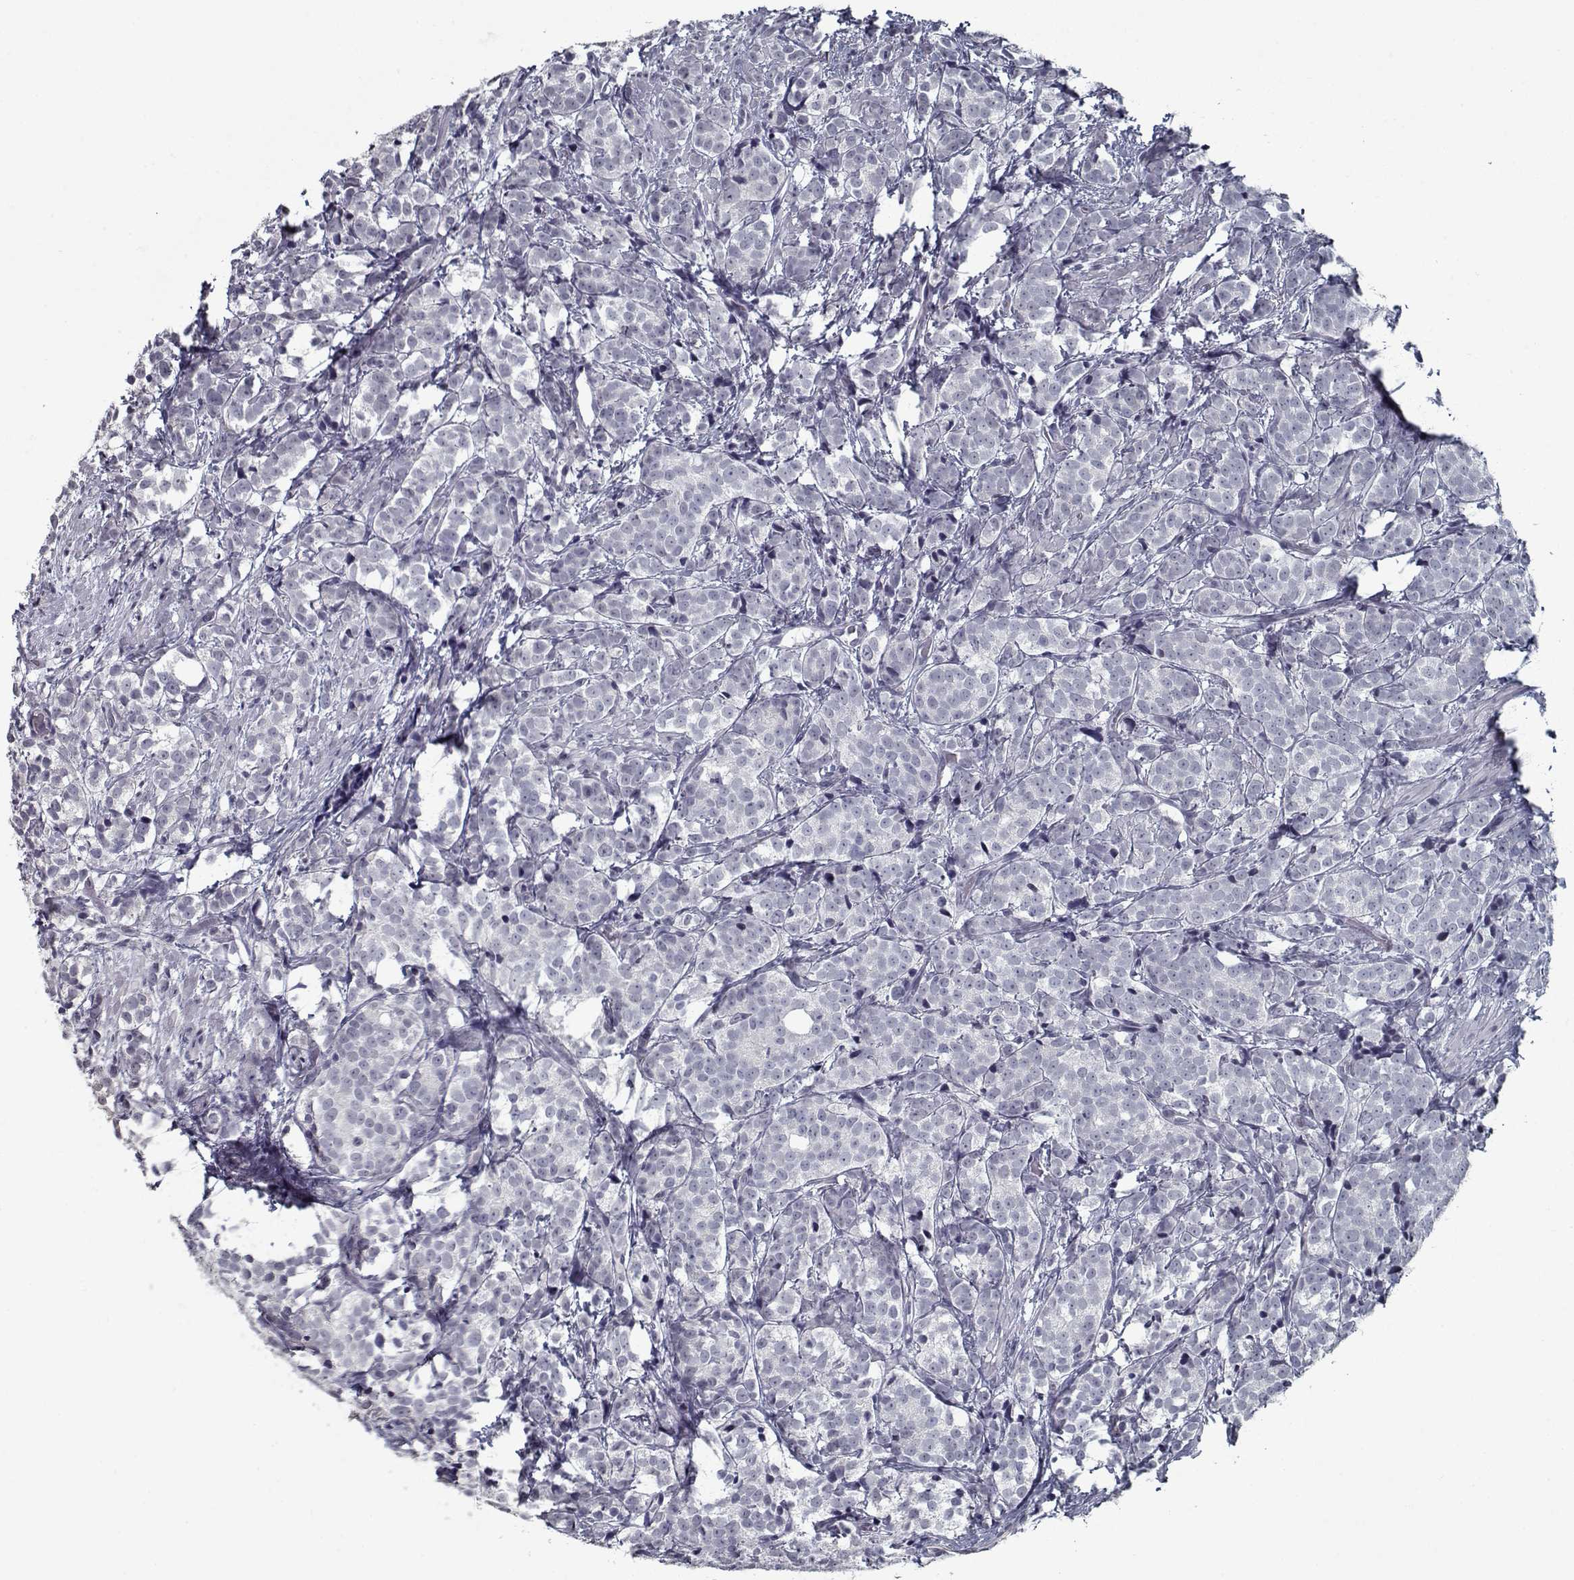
{"staining": {"intensity": "negative", "quantity": "none", "location": "none"}, "tissue": "prostate cancer", "cell_type": "Tumor cells", "image_type": "cancer", "snomed": [{"axis": "morphology", "description": "Adenocarcinoma, High grade"}, {"axis": "topography", "description": "Prostate"}], "caption": "A photomicrograph of human high-grade adenocarcinoma (prostate) is negative for staining in tumor cells.", "gene": "SEC16B", "patient": {"sex": "male", "age": 53}}